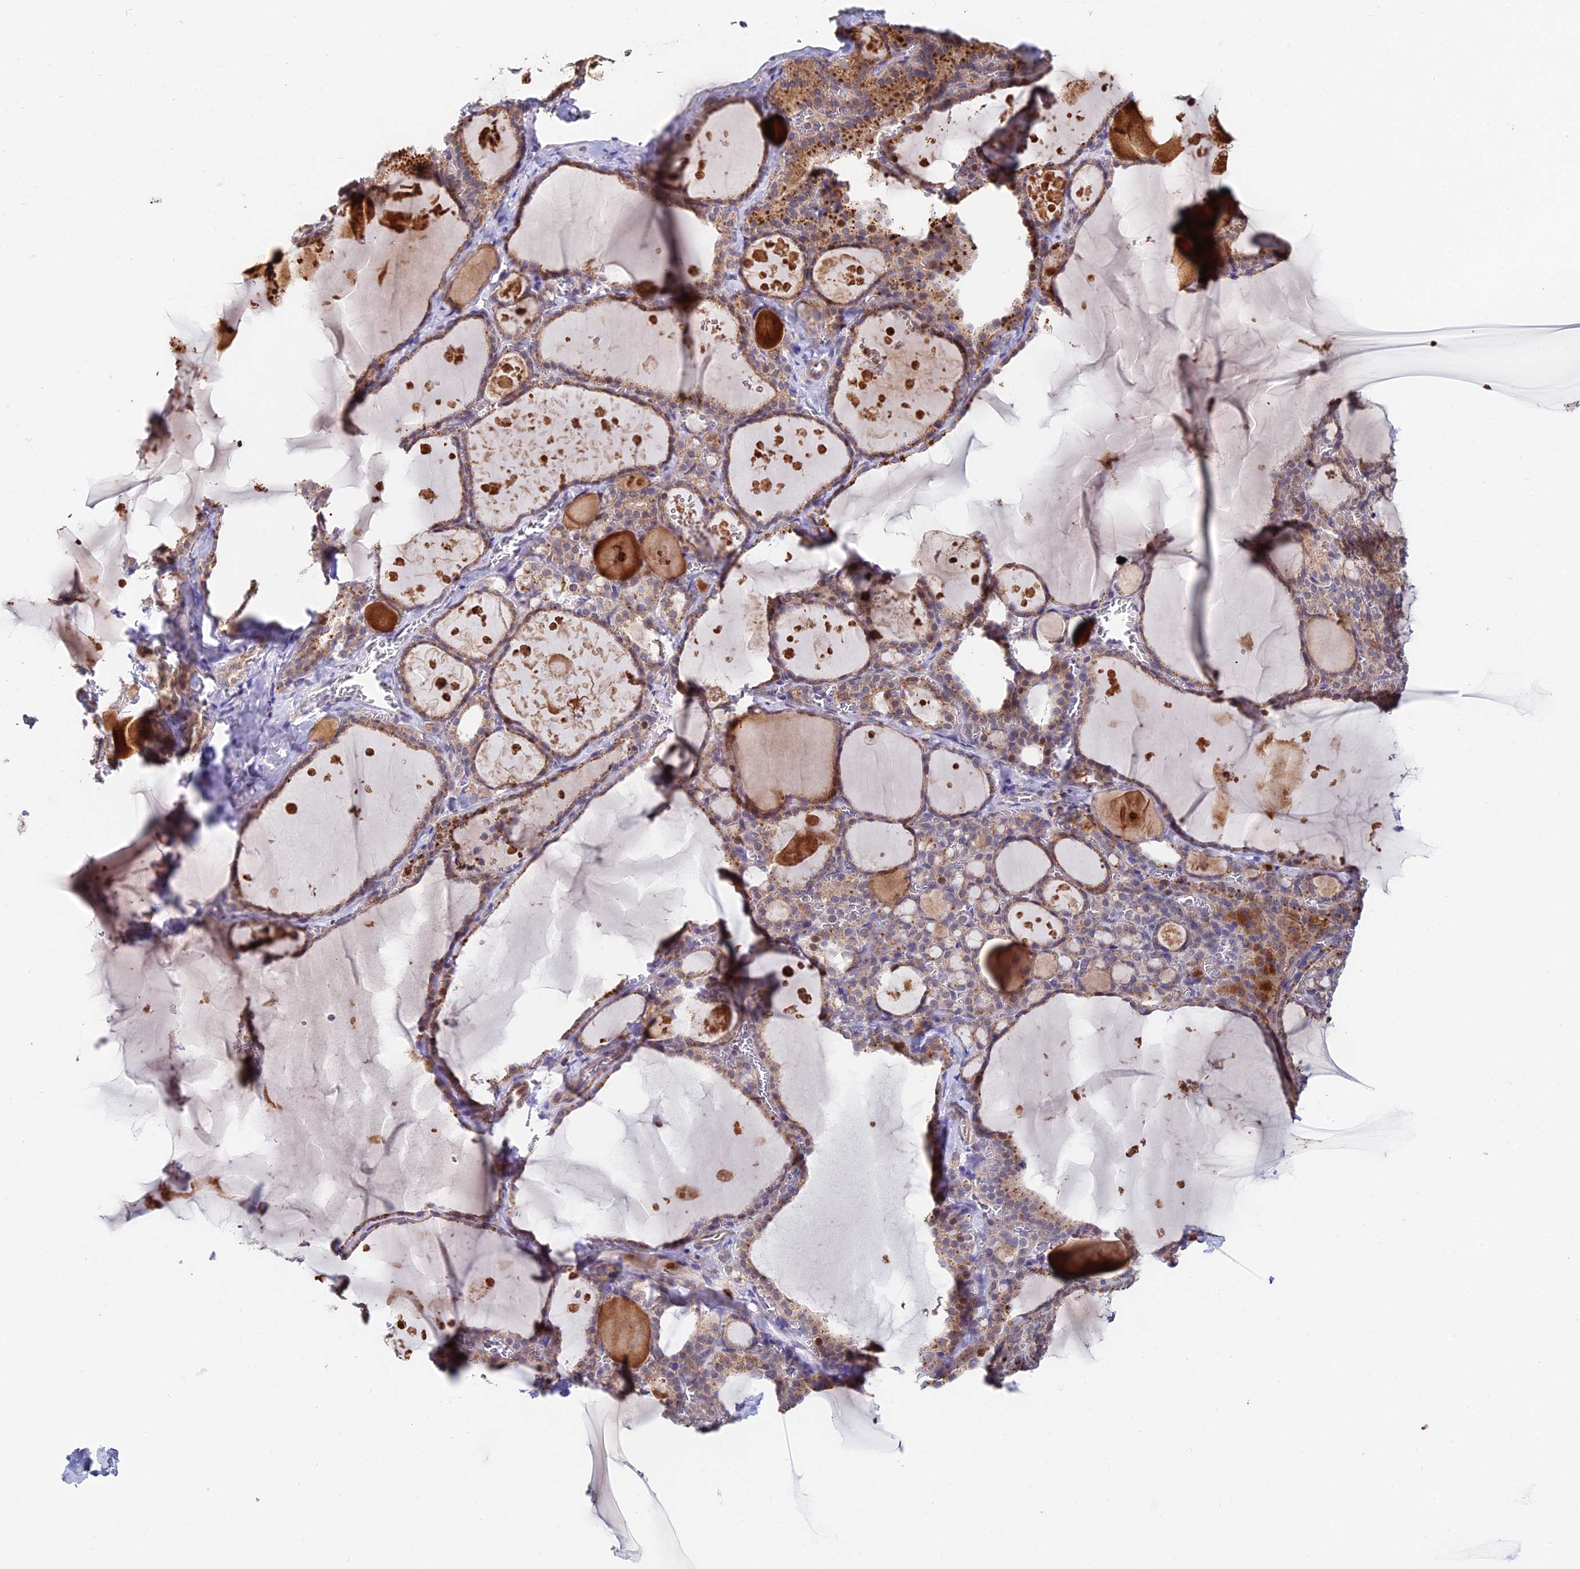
{"staining": {"intensity": "moderate", "quantity": "25%-75%", "location": "cytoplasmic/membranous"}, "tissue": "thyroid gland", "cell_type": "Glandular cells", "image_type": "normal", "snomed": [{"axis": "morphology", "description": "Normal tissue, NOS"}, {"axis": "topography", "description": "Thyroid gland"}], "caption": "The micrograph reveals immunohistochemical staining of normal thyroid gland. There is moderate cytoplasmic/membranous staining is seen in approximately 25%-75% of glandular cells. (Brightfield microscopy of DAB IHC at high magnification).", "gene": "ACTR5", "patient": {"sex": "male", "age": 56}}